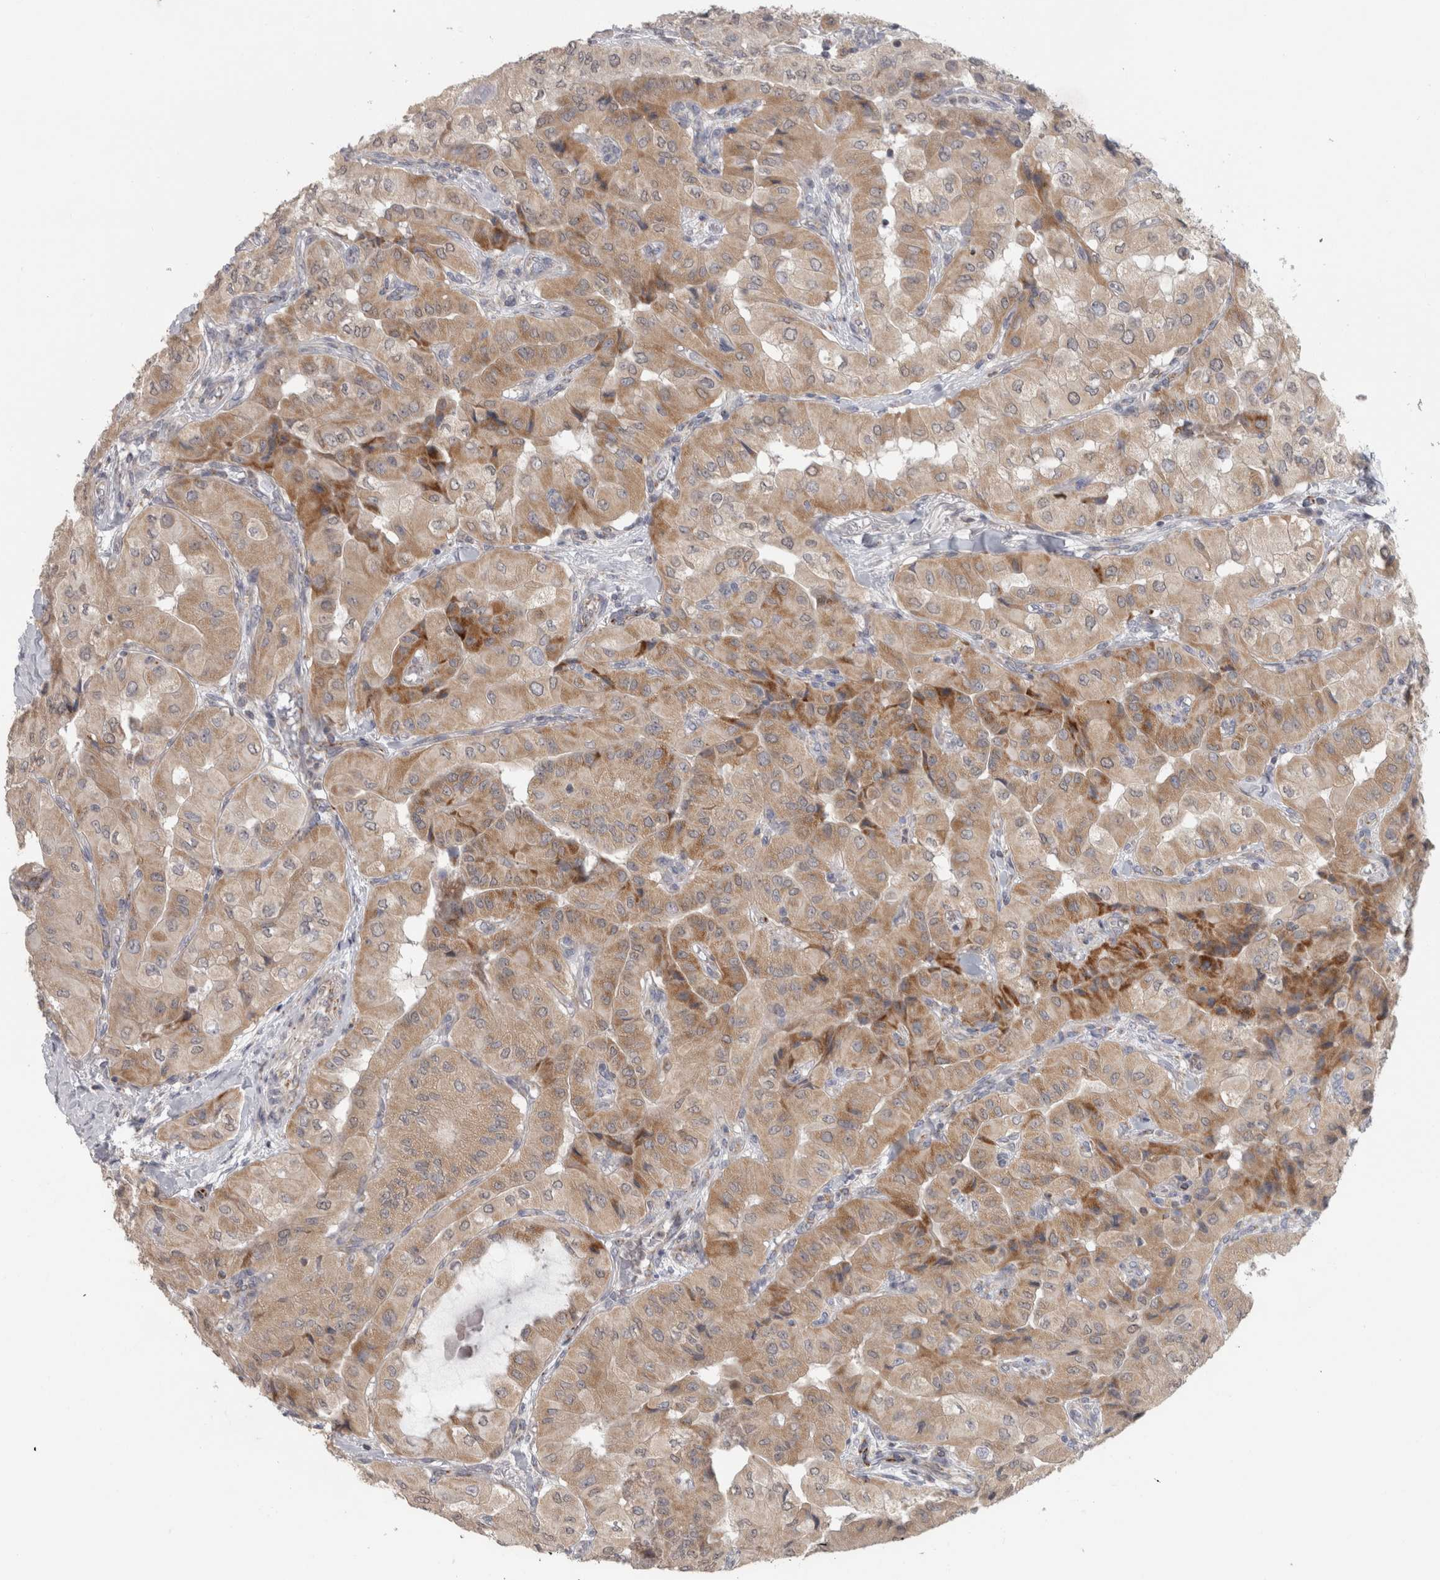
{"staining": {"intensity": "moderate", "quantity": ">75%", "location": "cytoplasmic/membranous"}, "tissue": "thyroid cancer", "cell_type": "Tumor cells", "image_type": "cancer", "snomed": [{"axis": "morphology", "description": "Papillary adenocarcinoma, NOS"}, {"axis": "topography", "description": "Thyroid gland"}], "caption": "Protein expression analysis of human thyroid cancer (papillary adenocarcinoma) reveals moderate cytoplasmic/membranous expression in about >75% of tumor cells. Using DAB (brown) and hematoxylin (blue) stains, captured at high magnification using brightfield microscopy.", "gene": "RAB18", "patient": {"sex": "female", "age": 59}}